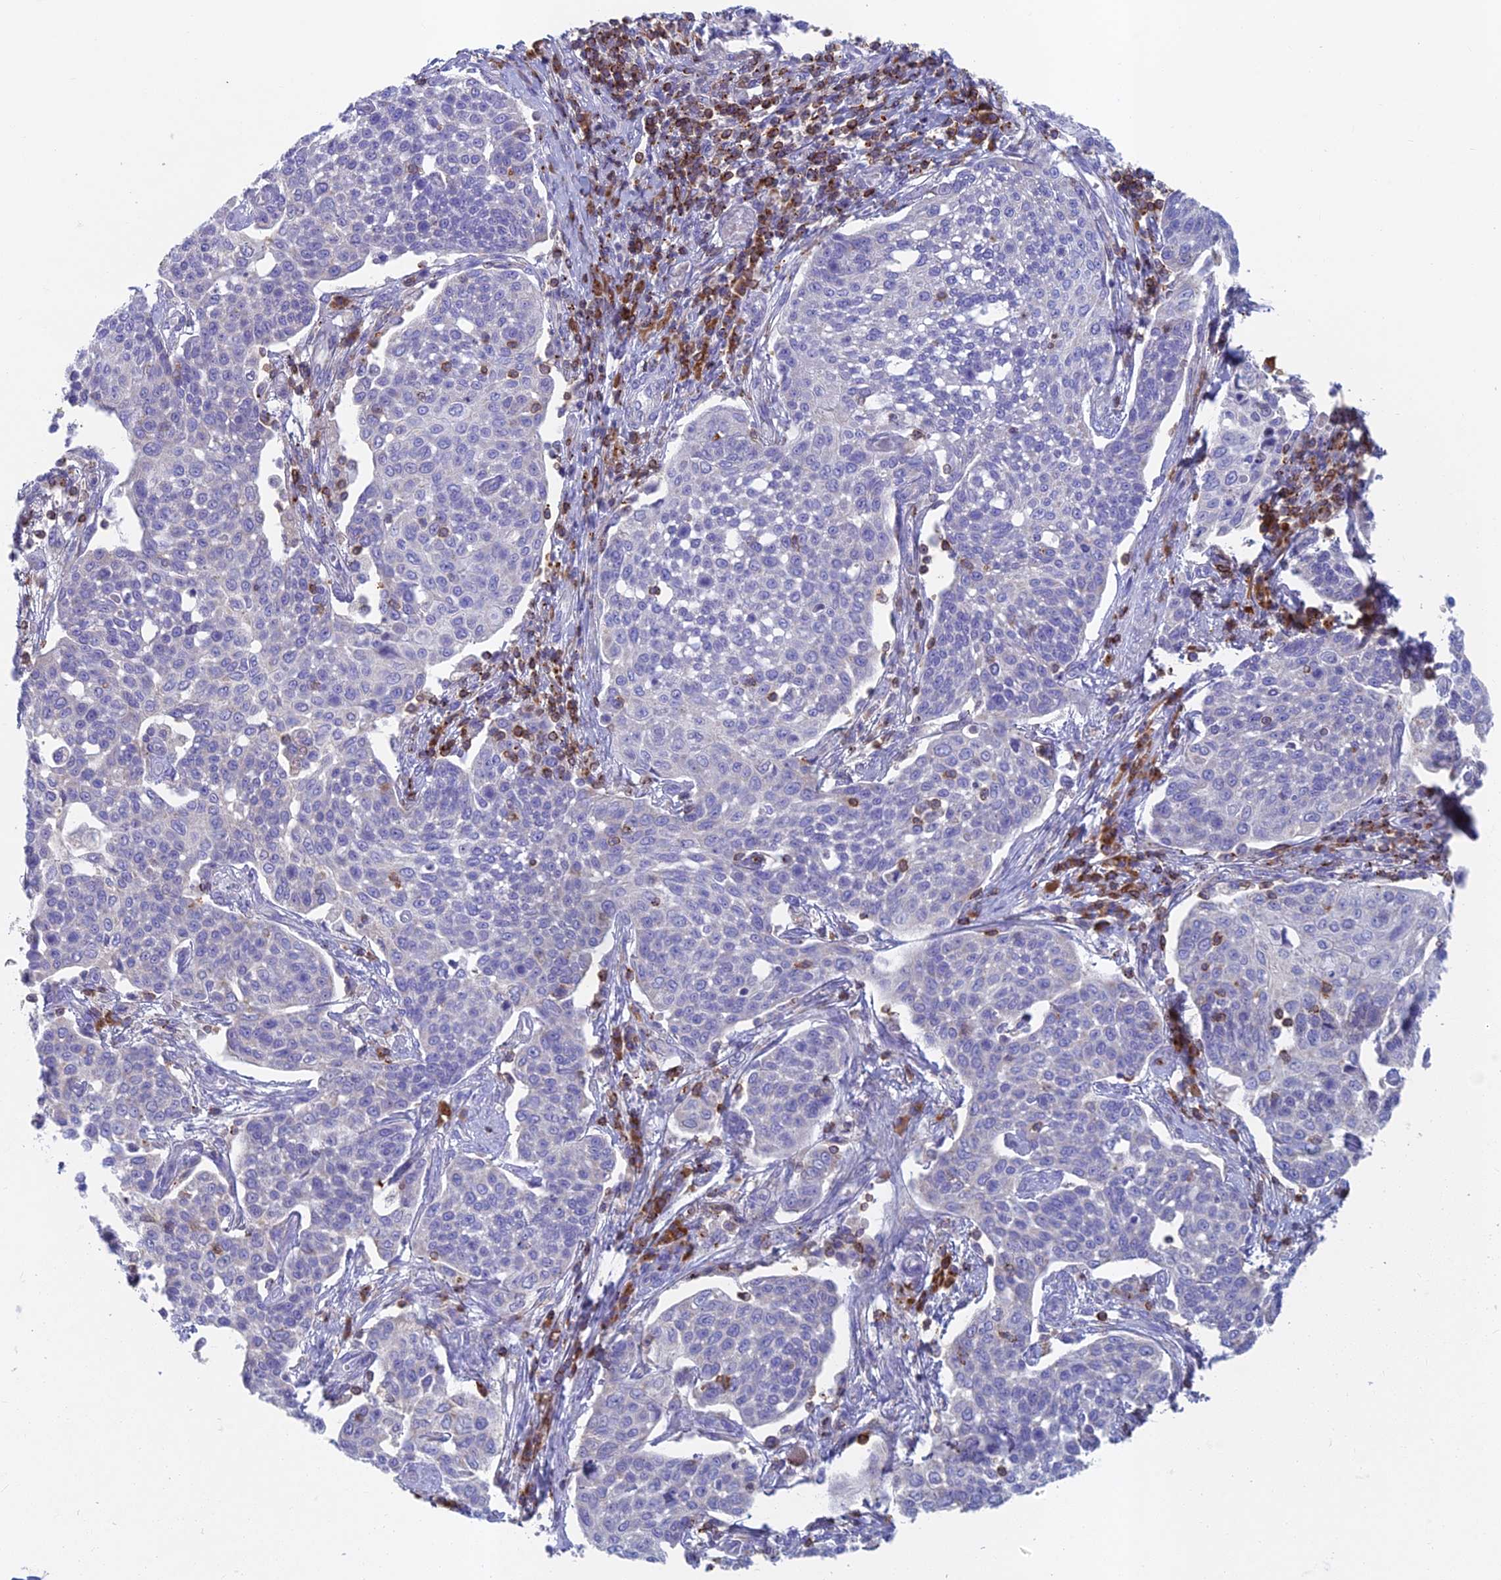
{"staining": {"intensity": "negative", "quantity": "none", "location": "none"}, "tissue": "cervical cancer", "cell_type": "Tumor cells", "image_type": "cancer", "snomed": [{"axis": "morphology", "description": "Squamous cell carcinoma, NOS"}, {"axis": "topography", "description": "Cervix"}], "caption": "The micrograph exhibits no significant positivity in tumor cells of cervical squamous cell carcinoma.", "gene": "ABI3BP", "patient": {"sex": "female", "age": 34}}